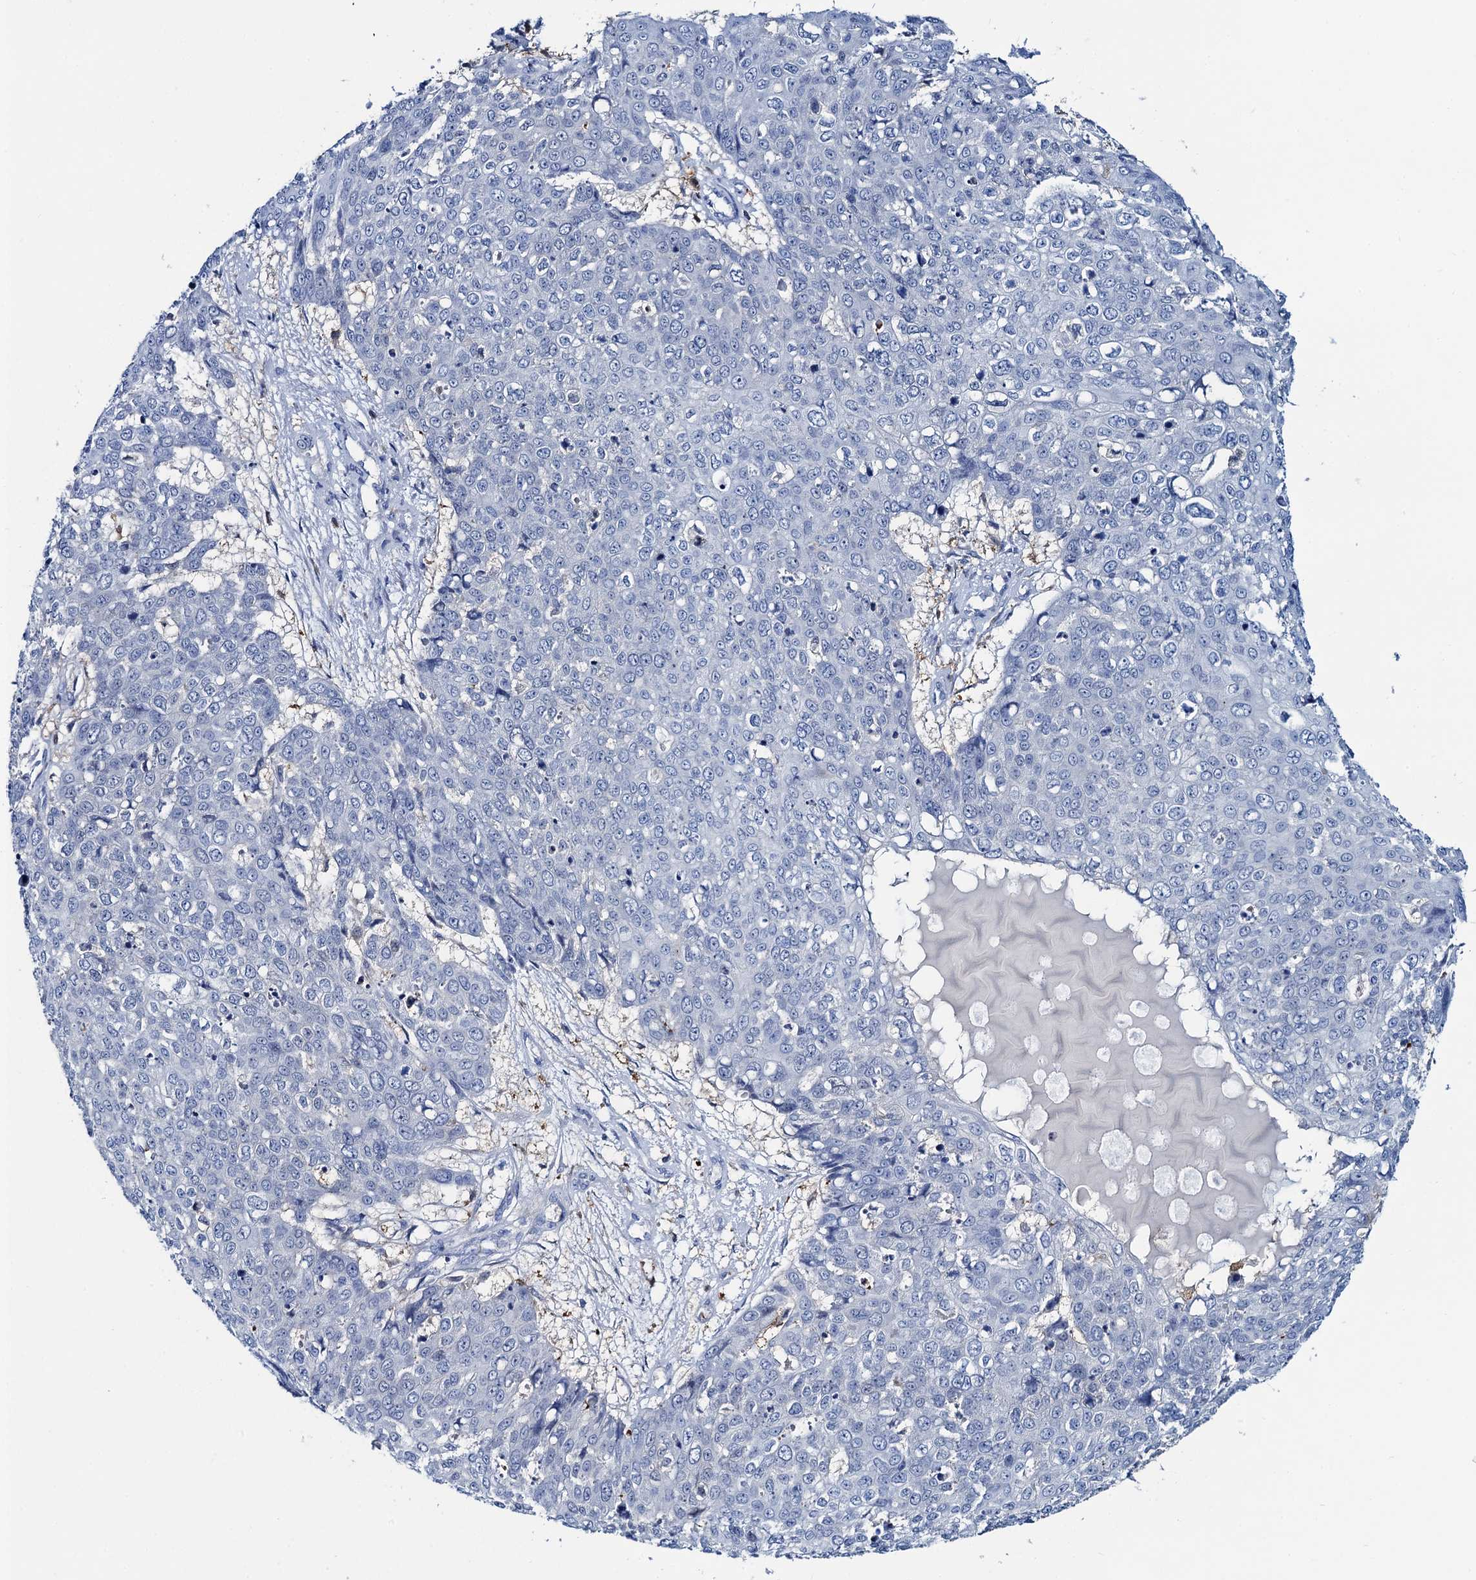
{"staining": {"intensity": "negative", "quantity": "none", "location": "none"}, "tissue": "skin cancer", "cell_type": "Tumor cells", "image_type": "cancer", "snomed": [{"axis": "morphology", "description": "Squamous cell carcinoma, NOS"}, {"axis": "topography", "description": "Skin"}], "caption": "The histopathology image shows no significant staining in tumor cells of skin cancer (squamous cell carcinoma).", "gene": "FAH", "patient": {"sex": "male", "age": 71}}